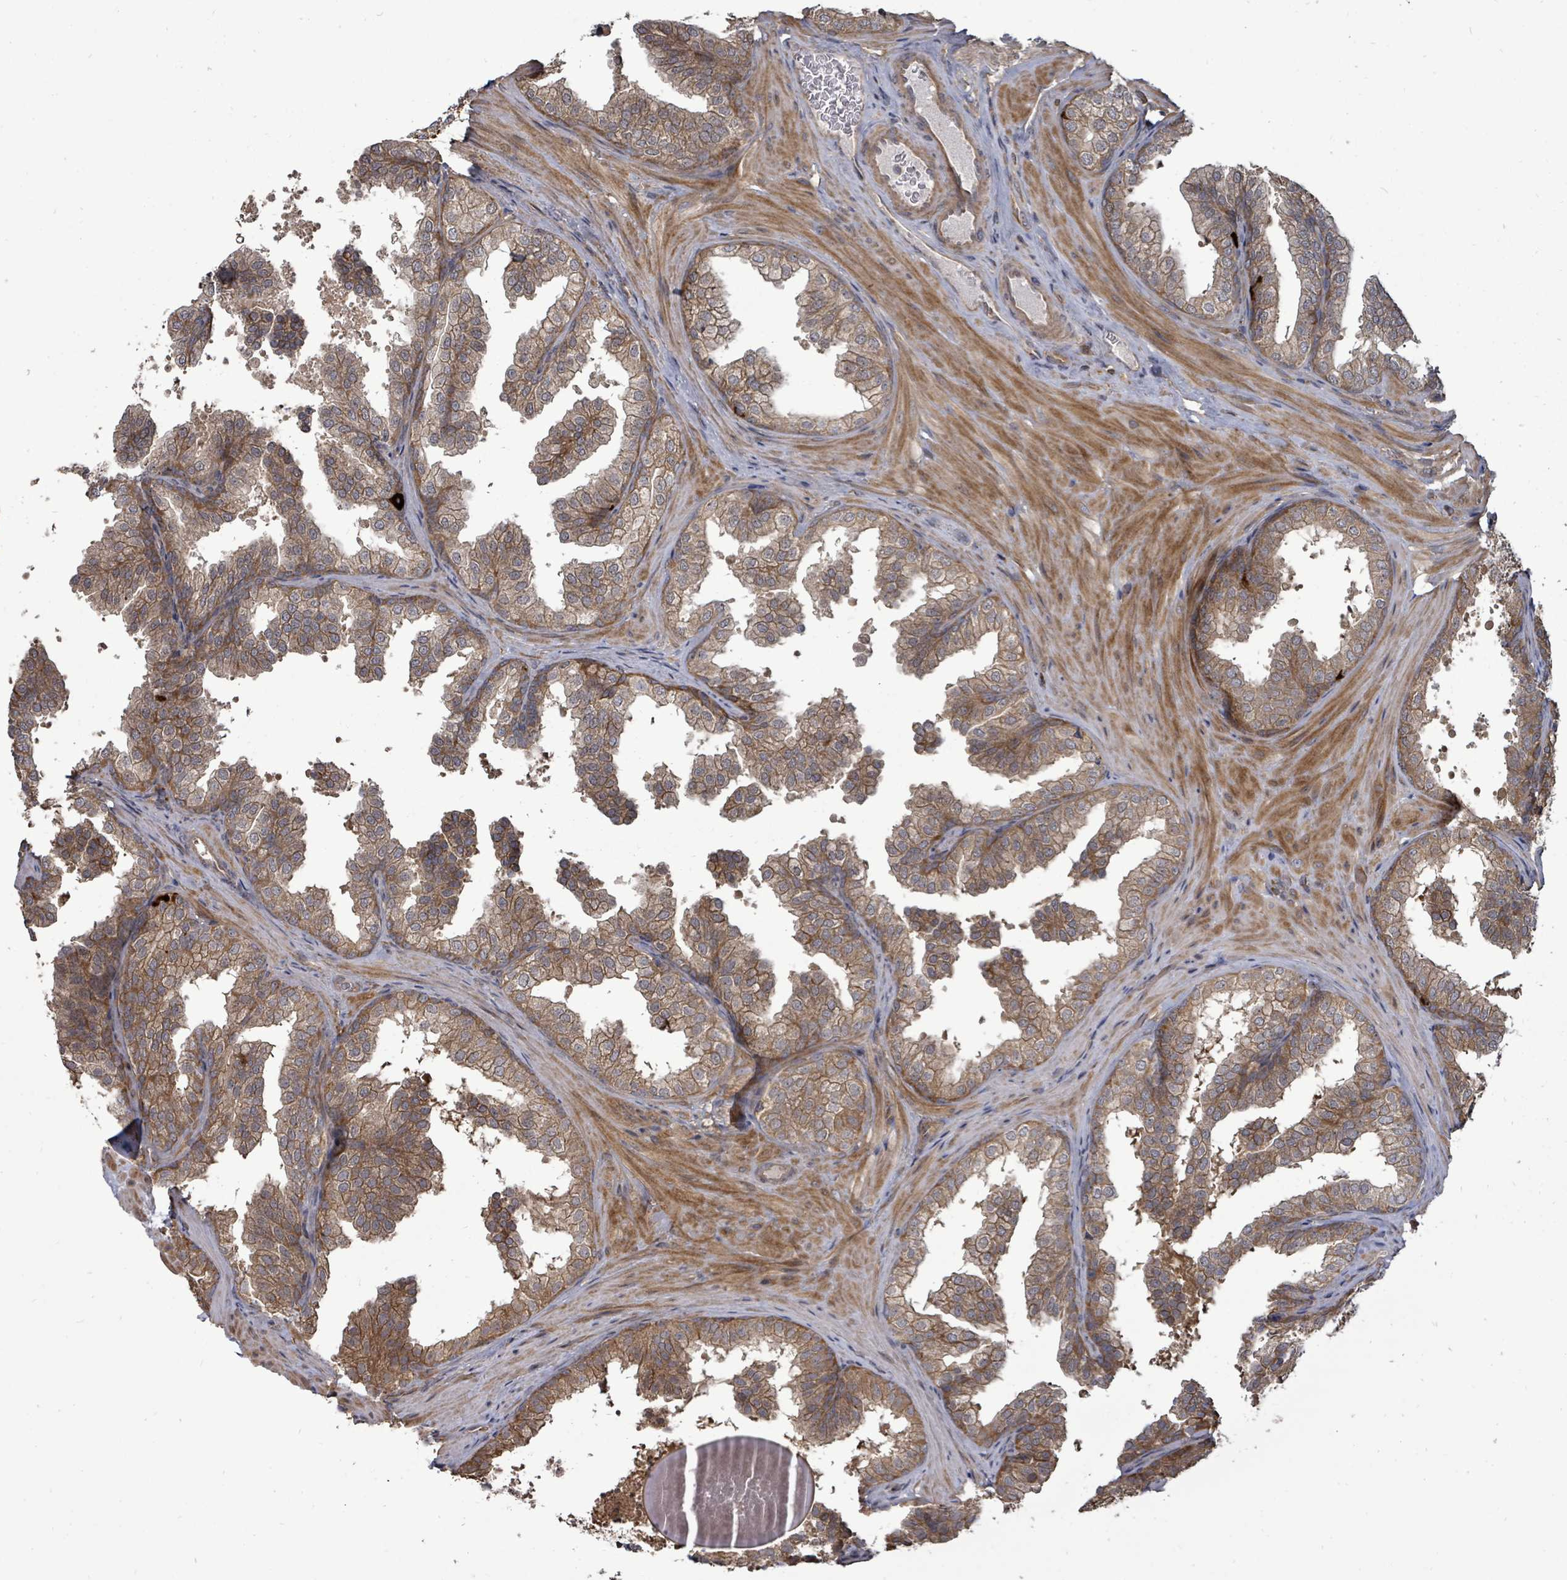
{"staining": {"intensity": "moderate", "quantity": ">75%", "location": "cytoplasmic/membranous"}, "tissue": "prostate", "cell_type": "Glandular cells", "image_type": "normal", "snomed": [{"axis": "morphology", "description": "Normal tissue, NOS"}, {"axis": "topography", "description": "Prostate"}], "caption": "IHC image of benign human prostate stained for a protein (brown), which demonstrates medium levels of moderate cytoplasmic/membranous expression in about >75% of glandular cells.", "gene": "EIF3CL", "patient": {"sex": "male", "age": 37}}